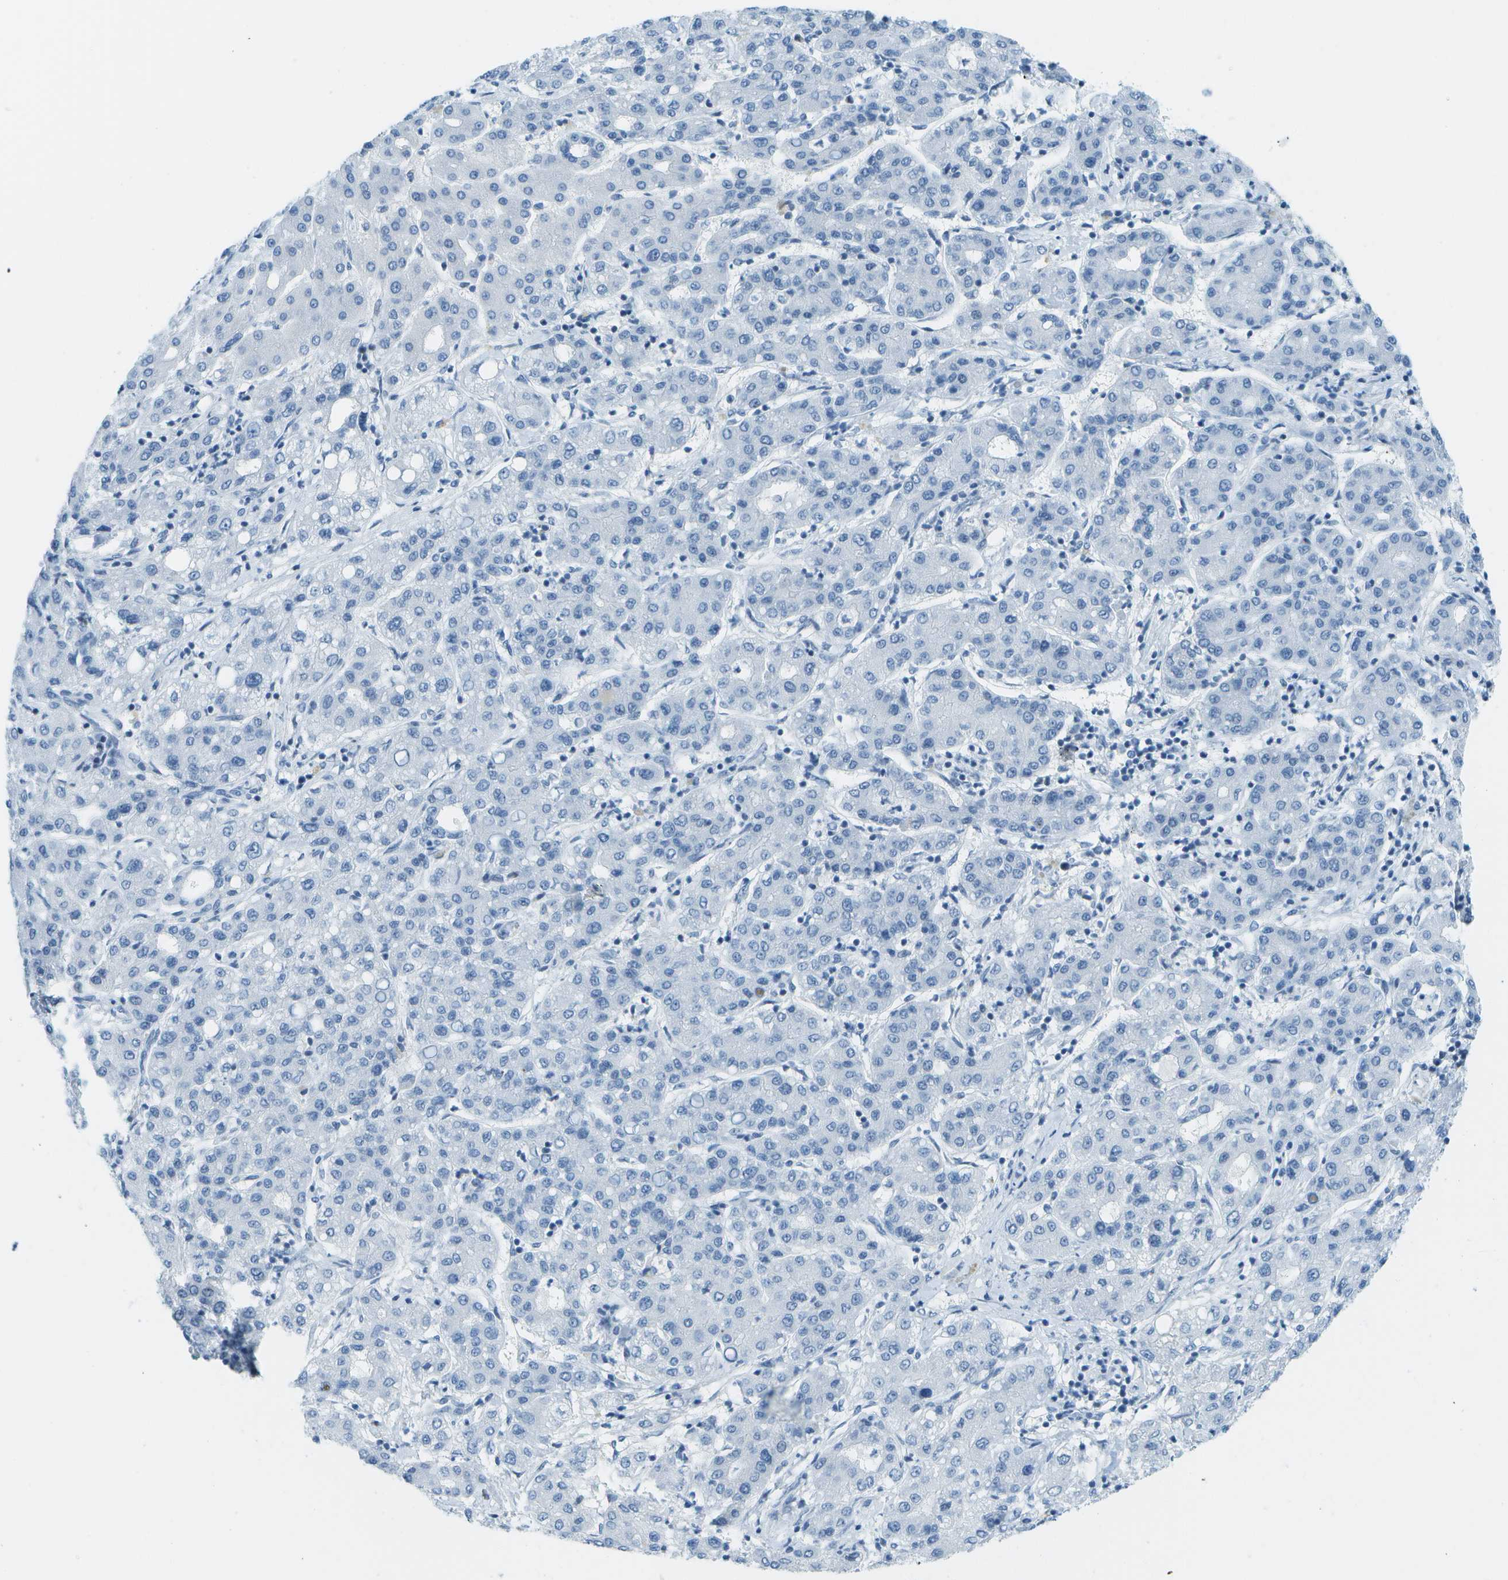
{"staining": {"intensity": "negative", "quantity": "none", "location": "none"}, "tissue": "liver cancer", "cell_type": "Tumor cells", "image_type": "cancer", "snomed": [{"axis": "morphology", "description": "Carcinoma, Hepatocellular, NOS"}, {"axis": "topography", "description": "Liver"}], "caption": "This is a photomicrograph of IHC staining of liver hepatocellular carcinoma, which shows no staining in tumor cells. (DAB (3,3'-diaminobenzidine) immunohistochemistry, high magnification).", "gene": "NEK11", "patient": {"sex": "male", "age": 65}}